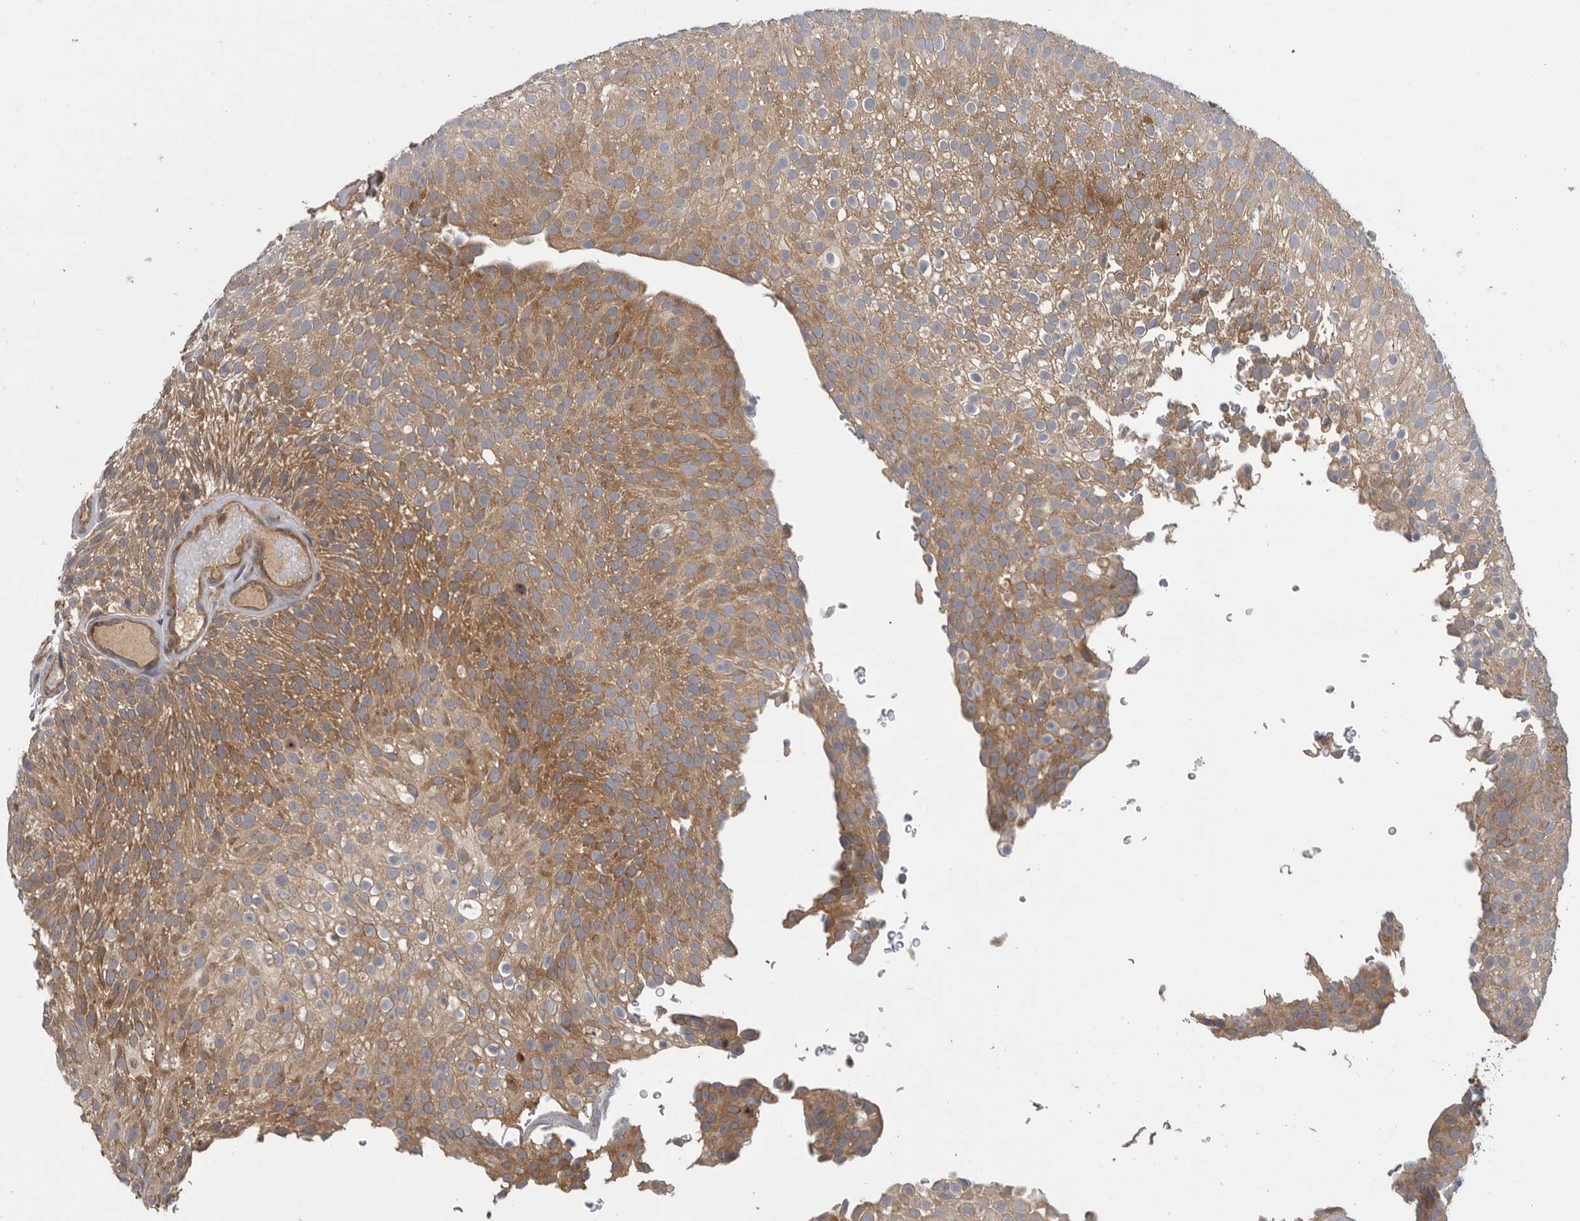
{"staining": {"intensity": "moderate", "quantity": ">75%", "location": "cytoplasmic/membranous"}, "tissue": "urothelial cancer", "cell_type": "Tumor cells", "image_type": "cancer", "snomed": [{"axis": "morphology", "description": "Urothelial carcinoma, Low grade"}, {"axis": "topography", "description": "Urinary bladder"}], "caption": "Urothelial carcinoma (low-grade) stained with DAB IHC reveals medium levels of moderate cytoplasmic/membranous expression in approximately >75% of tumor cells. (DAB IHC with brightfield microscopy, high magnification).", "gene": "C1orf109", "patient": {"sex": "male", "age": 78}}